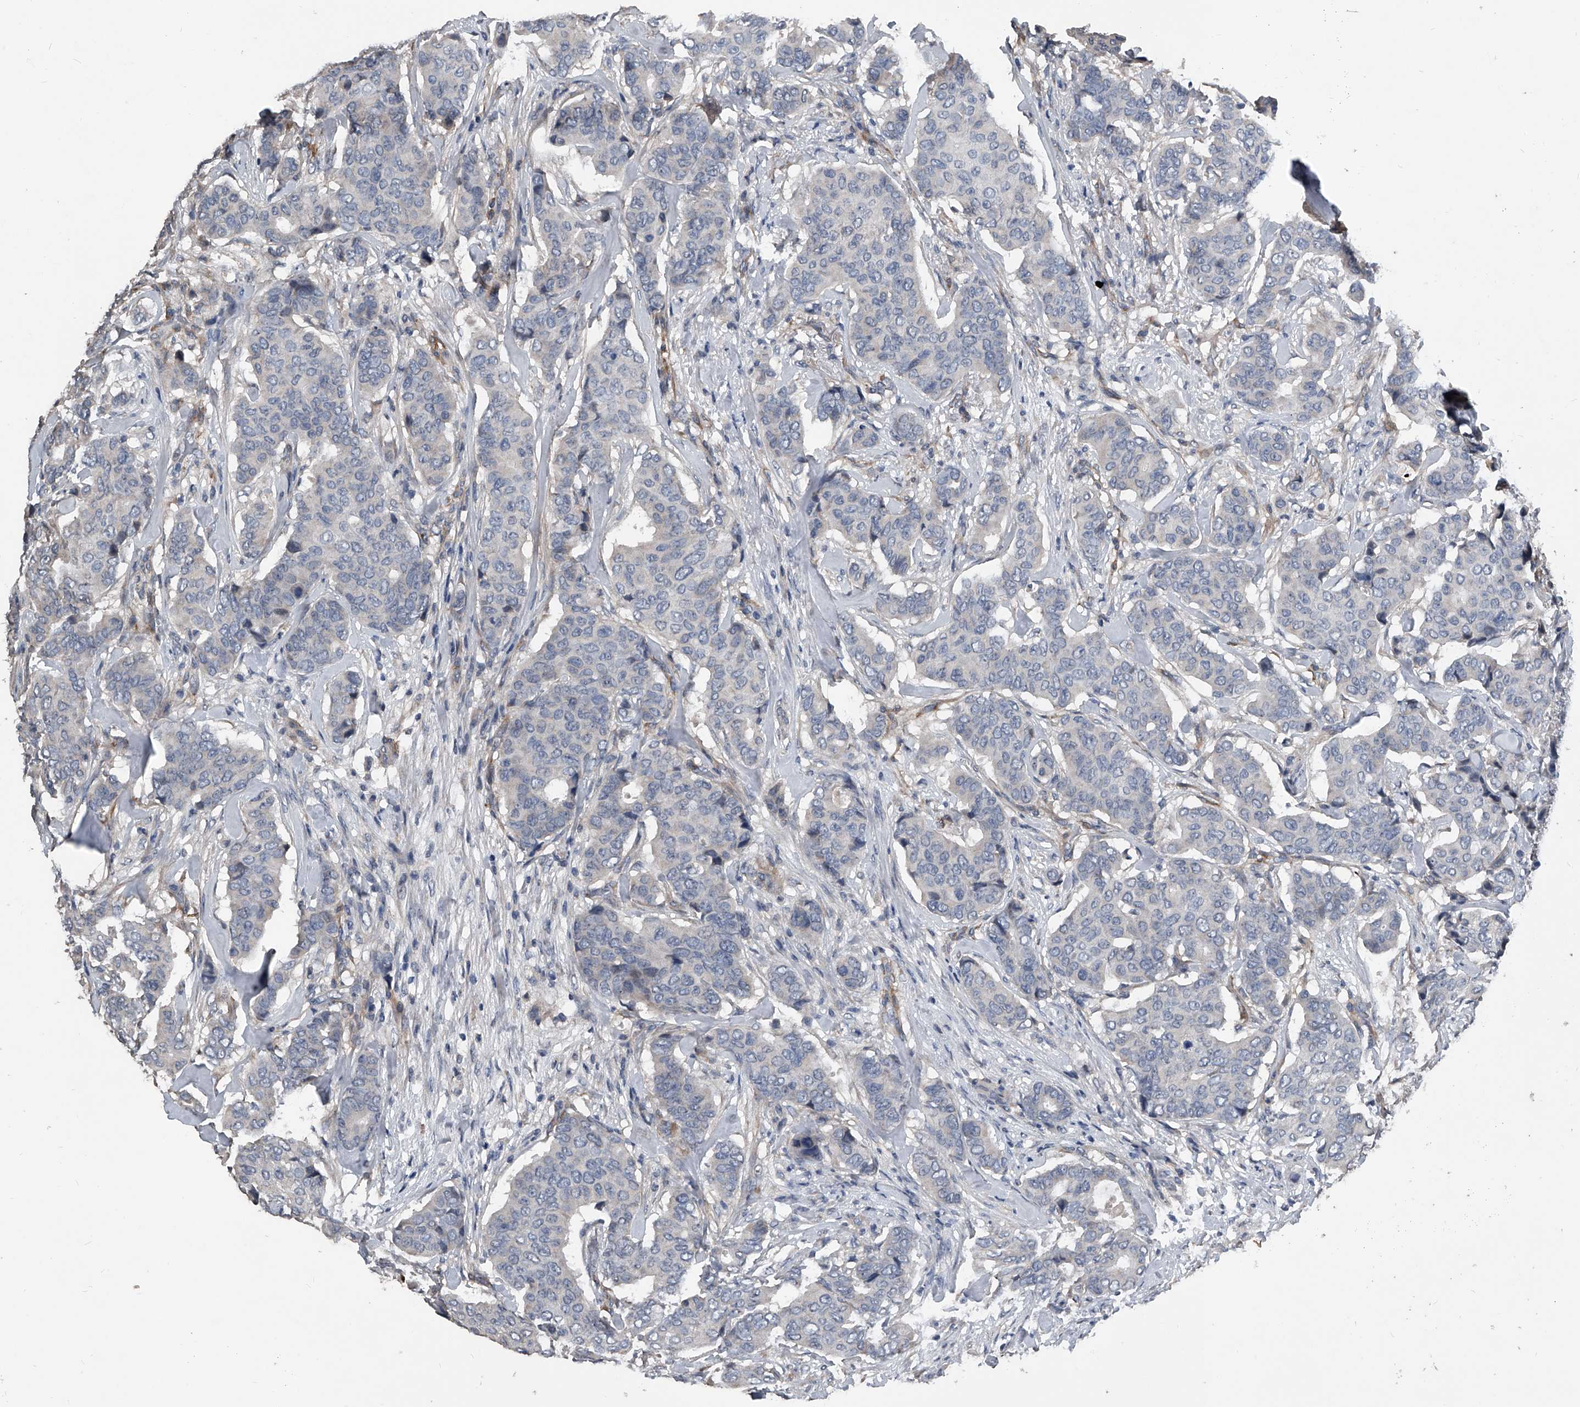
{"staining": {"intensity": "negative", "quantity": "none", "location": "none"}, "tissue": "breast cancer", "cell_type": "Tumor cells", "image_type": "cancer", "snomed": [{"axis": "morphology", "description": "Duct carcinoma"}, {"axis": "topography", "description": "Breast"}], "caption": "Micrograph shows no protein positivity in tumor cells of infiltrating ductal carcinoma (breast) tissue.", "gene": "PHACTR1", "patient": {"sex": "female", "age": 75}}